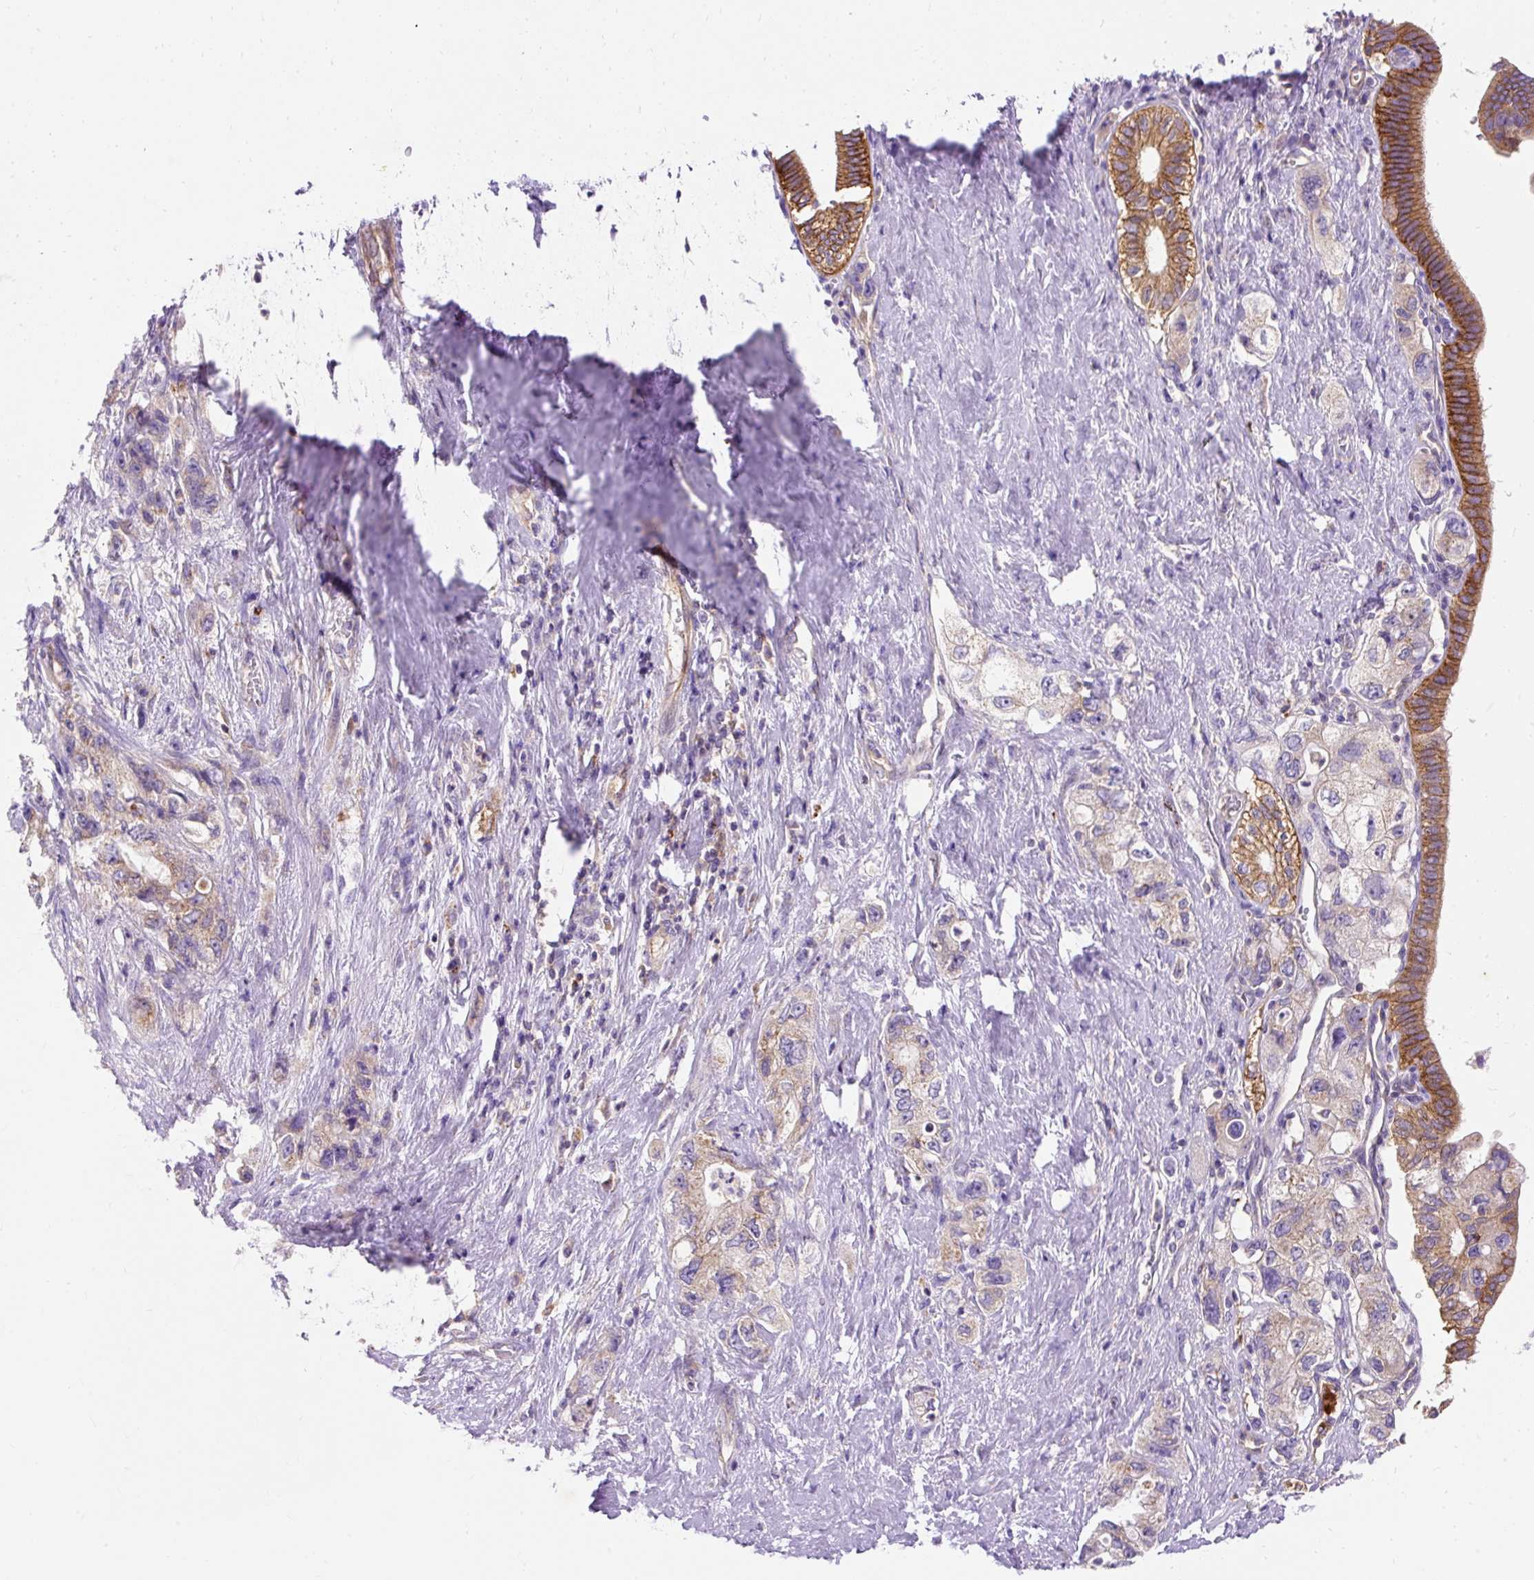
{"staining": {"intensity": "strong", "quantity": "25%-75%", "location": "cytoplasmic/membranous"}, "tissue": "pancreatic cancer", "cell_type": "Tumor cells", "image_type": "cancer", "snomed": [{"axis": "morphology", "description": "Adenocarcinoma, NOS"}, {"axis": "topography", "description": "Pancreas"}], "caption": "Pancreatic cancer stained with DAB immunohistochemistry (IHC) shows high levels of strong cytoplasmic/membranous positivity in about 25%-75% of tumor cells.", "gene": "OR4K15", "patient": {"sex": "female", "age": 73}}